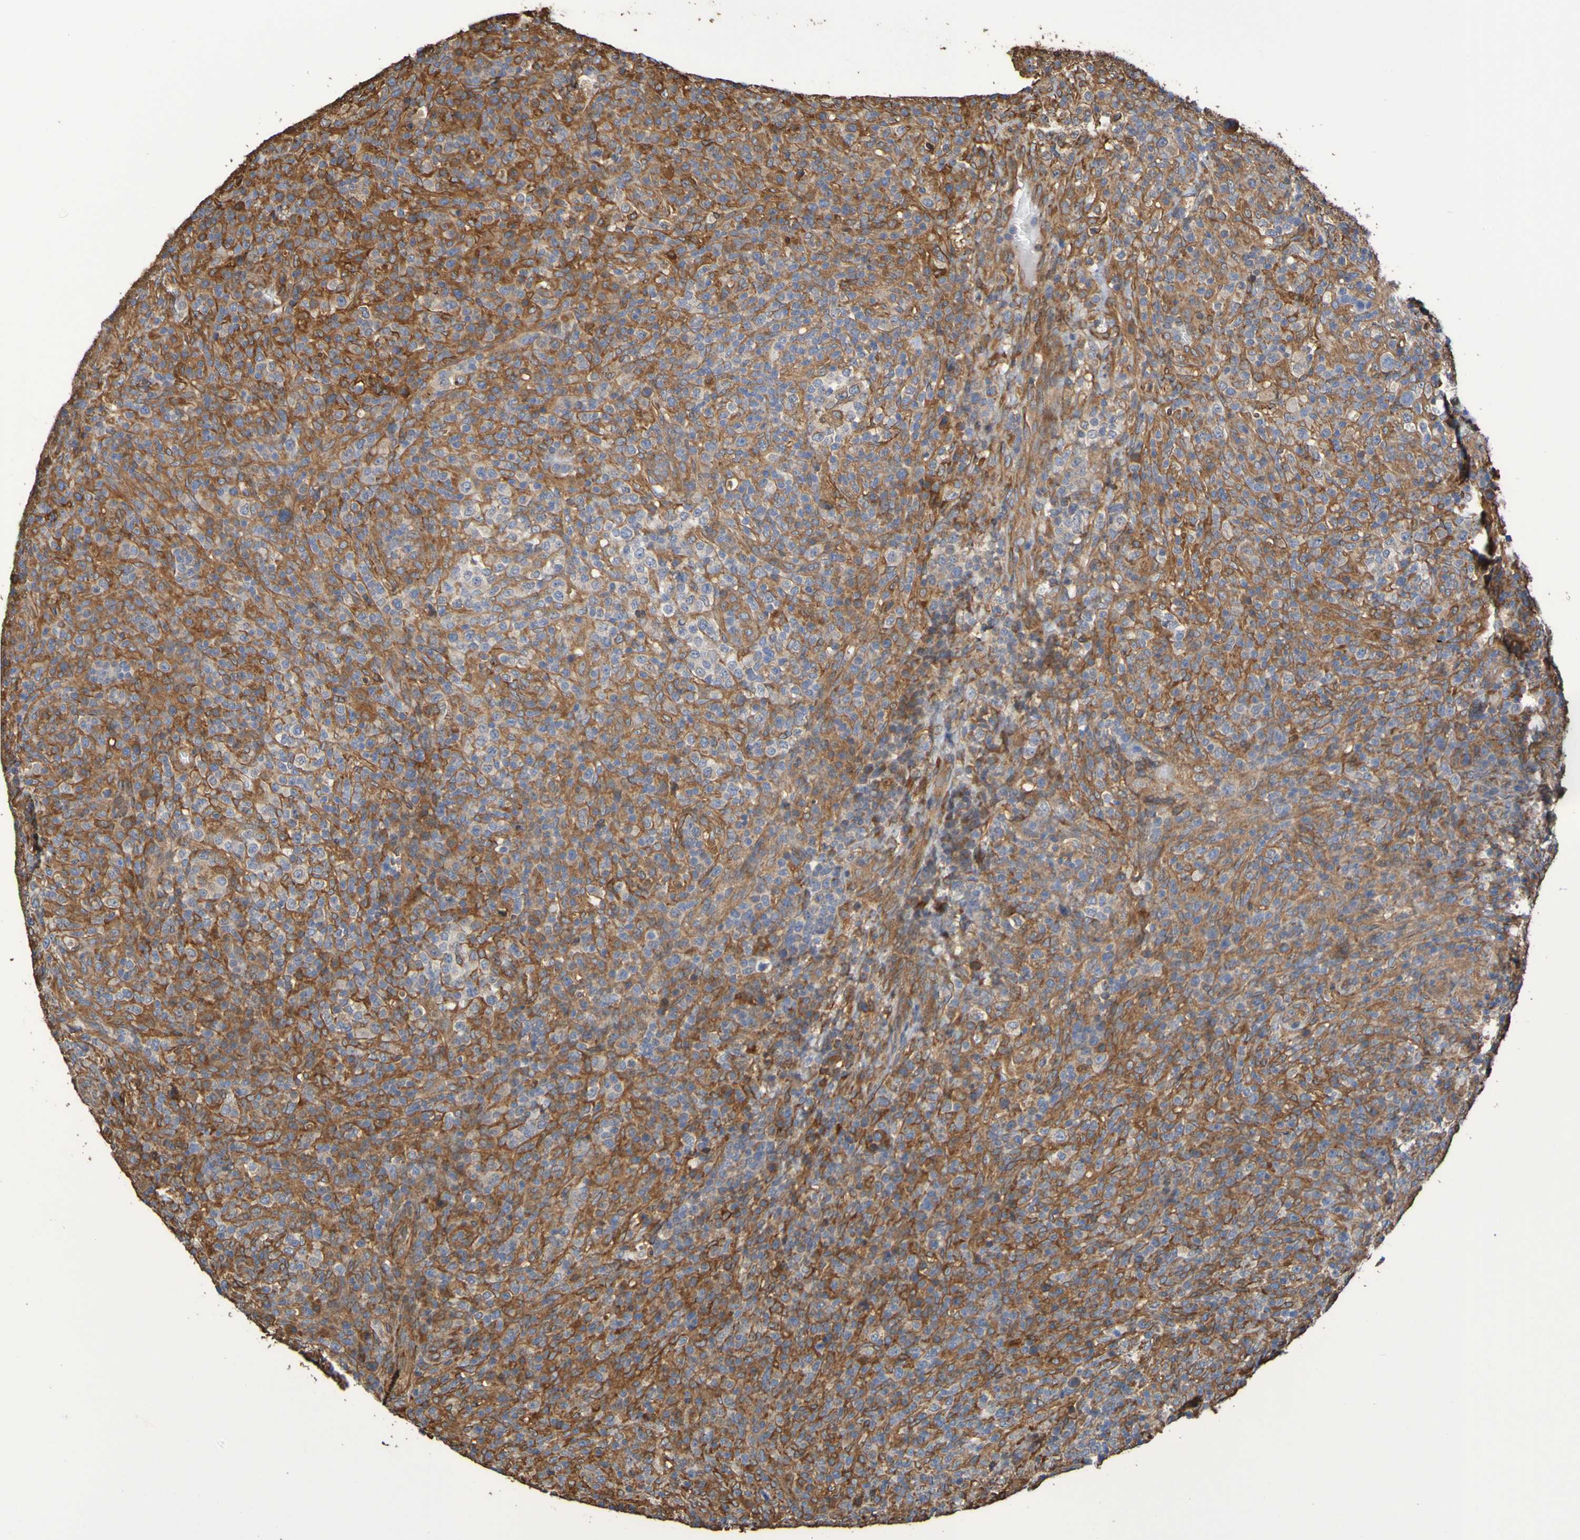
{"staining": {"intensity": "negative", "quantity": "none", "location": "none"}, "tissue": "lymphoma", "cell_type": "Tumor cells", "image_type": "cancer", "snomed": [{"axis": "morphology", "description": "Malignant lymphoma, non-Hodgkin's type, High grade"}, {"axis": "topography", "description": "Lymph node"}], "caption": "Image shows no significant protein expression in tumor cells of malignant lymphoma, non-Hodgkin's type (high-grade).", "gene": "RAB11A", "patient": {"sex": "female", "age": 76}}